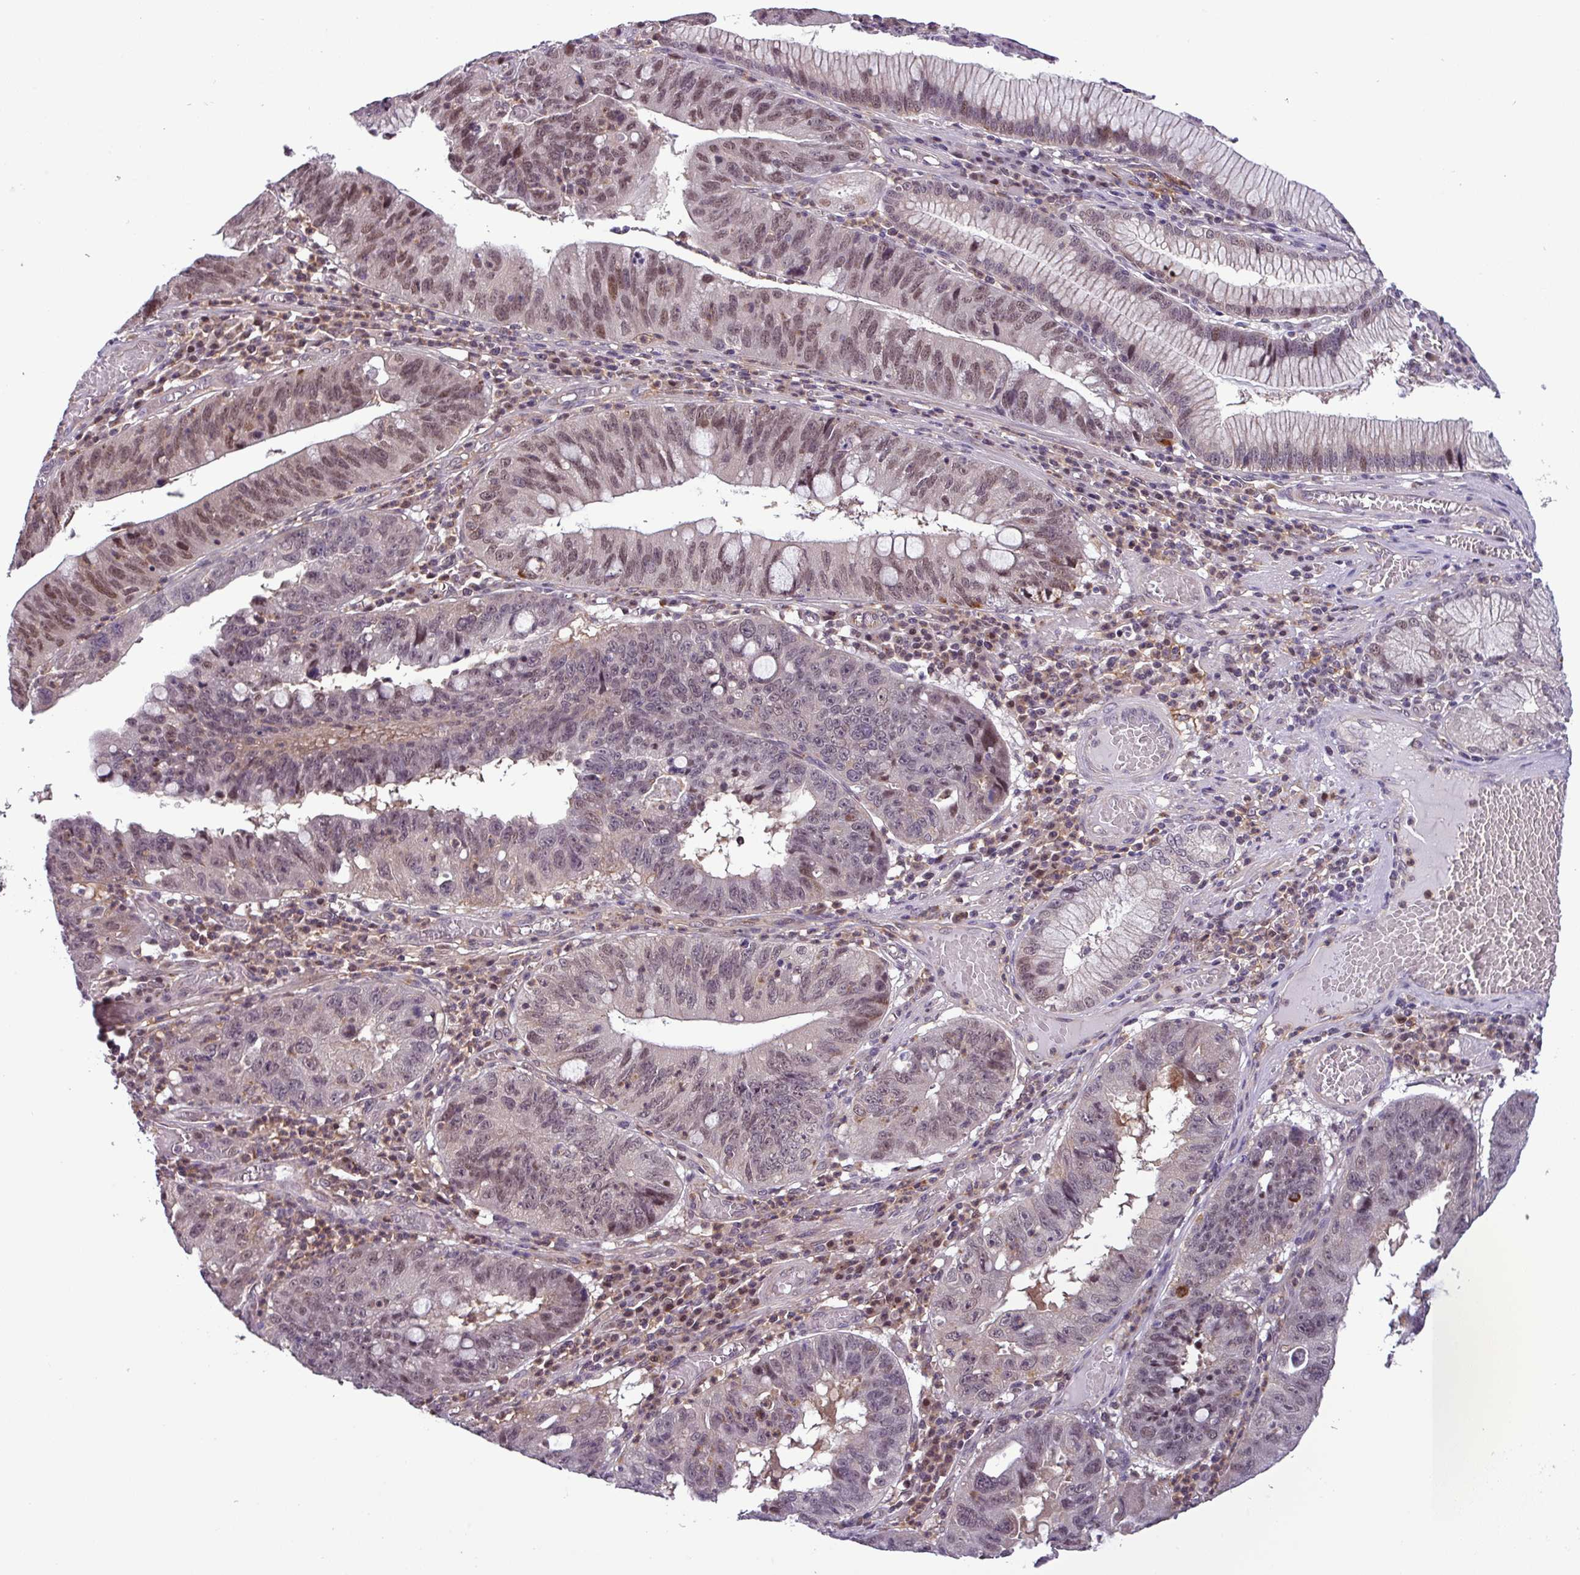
{"staining": {"intensity": "moderate", "quantity": ">75%", "location": "nuclear"}, "tissue": "stomach cancer", "cell_type": "Tumor cells", "image_type": "cancer", "snomed": [{"axis": "morphology", "description": "Adenocarcinoma, NOS"}, {"axis": "topography", "description": "Stomach"}], "caption": "A high-resolution photomicrograph shows IHC staining of stomach adenocarcinoma, which demonstrates moderate nuclear expression in approximately >75% of tumor cells.", "gene": "NPFFR1", "patient": {"sex": "male", "age": 59}}